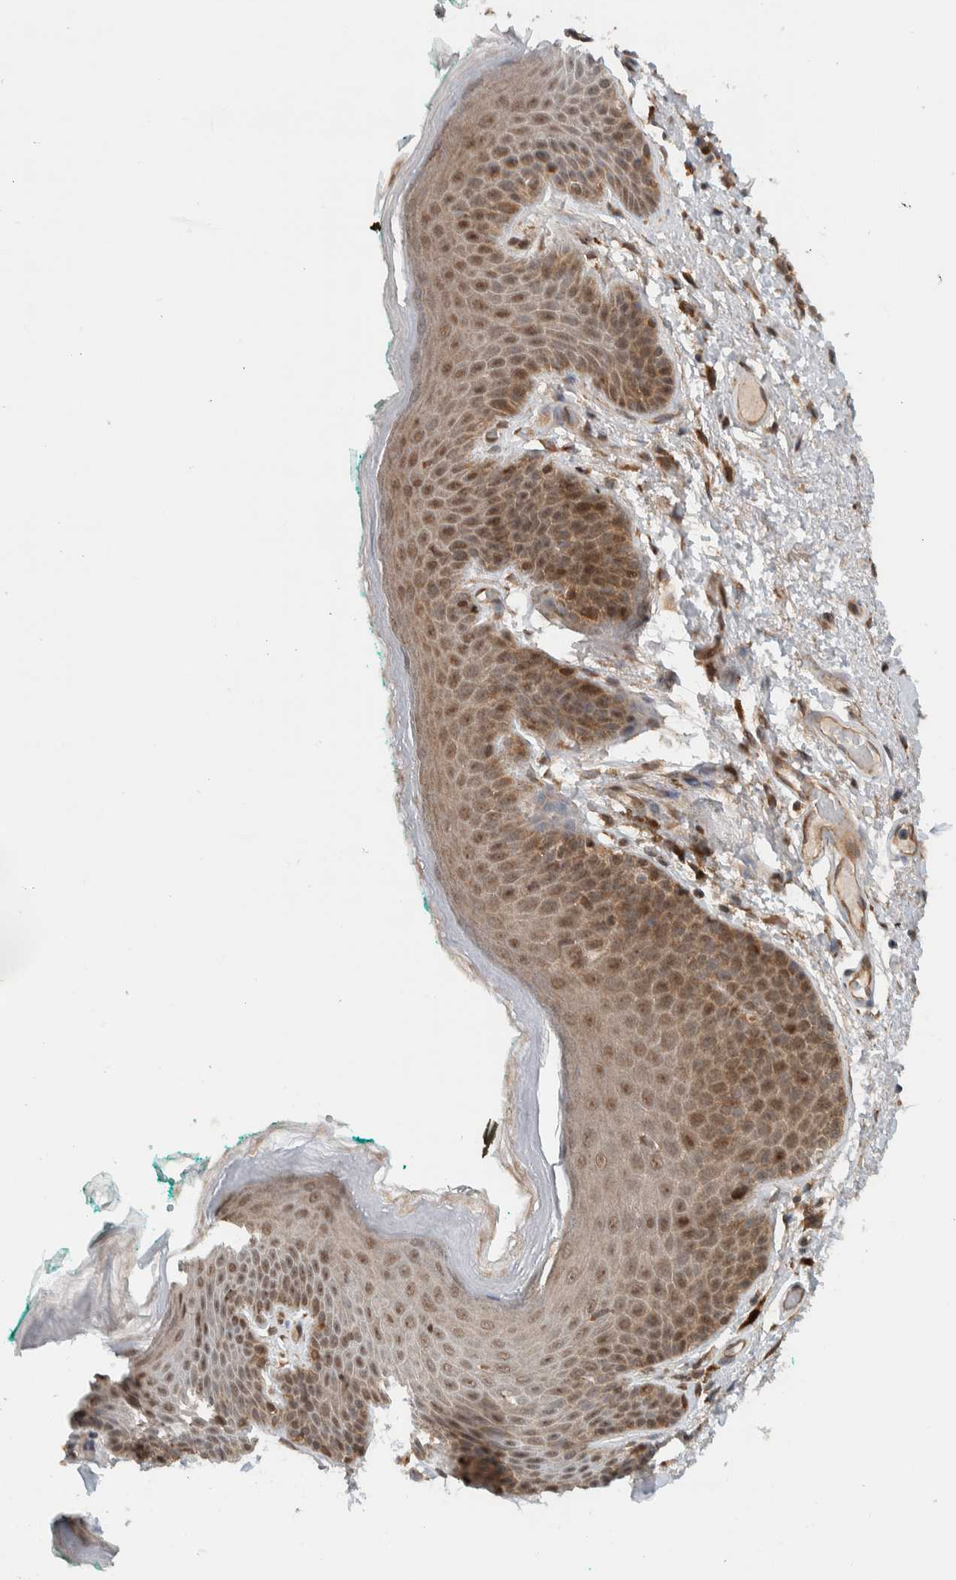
{"staining": {"intensity": "moderate", "quantity": "25%-75%", "location": "cytoplasmic/membranous,nuclear"}, "tissue": "skin", "cell_type": "Epidermal cells", "image_type": "normal", "snomed": [{"axis": "morphology", "description": "Normal tissue, NOS"}, {"axis": "topography", "description": "Anal"}], "caption": "A brown stain shows moderate cytoplasmic/membranous,nuclear positivity of a protein in epidermal cells of normal skin.", "gene": "KLHL6", "patient": {"sex": "male", "age": 74}}